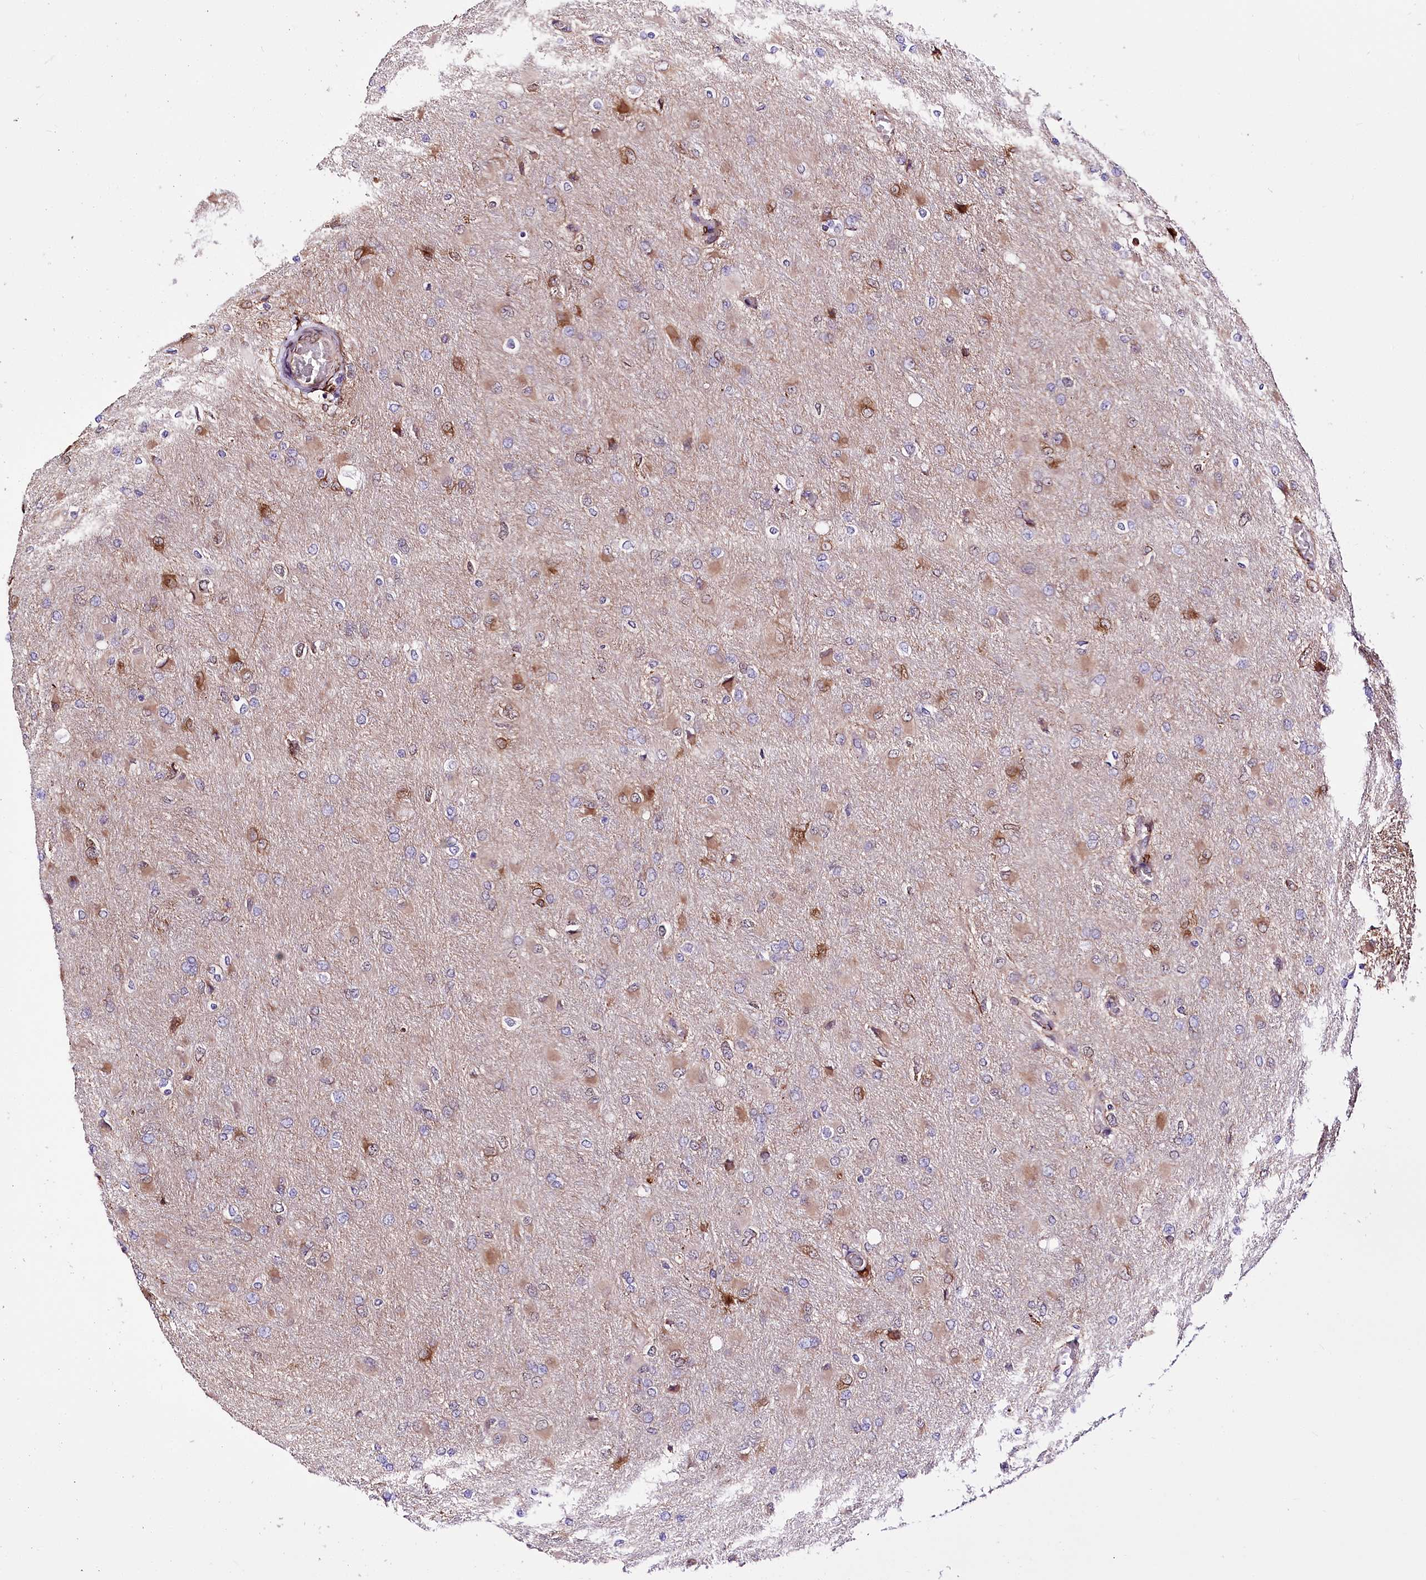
{"staining": {"intensity": "moderate", "quantity": "<25%", "location": "cytoplasmic/membranous"}, "tissue": "glioma", "cell_type": "Tumor cells", "image_type": "cancer", "snomed": [{"axis": "morphology", "description": "Glioma, malignant, High grade"}, {"axis": "topography", "description": "Cerebral cortex"}], "caption": "Immunohistochemistry (DAB (3,3'-diaminobenzidine)) staining of human glioma demonstrates moderate cytoplasmic/membranous protein positivity in approximately <25% of tumor cells.", "gene": "WWC1", "patient": {"sex": "female", "age": 36}}